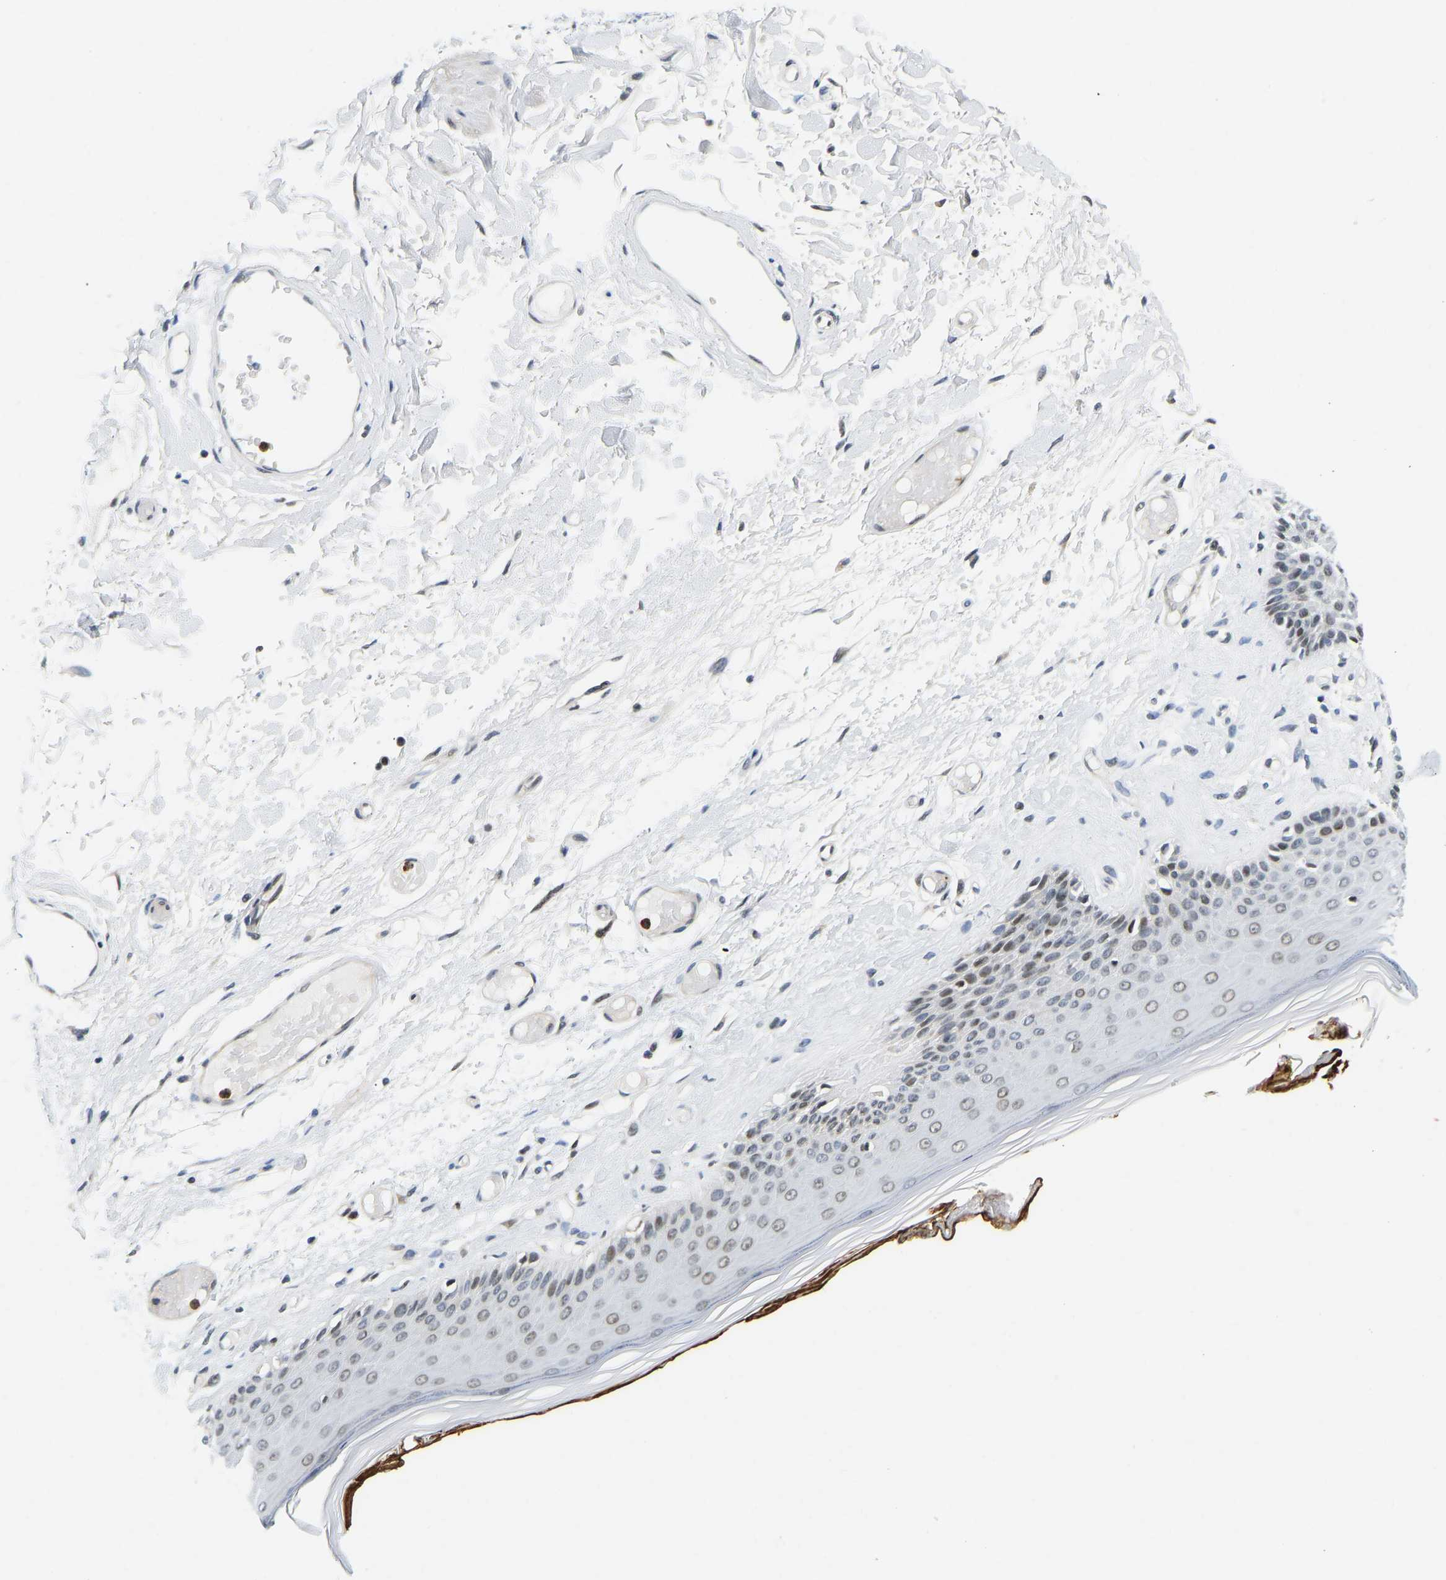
{"staining": {"intensity": "moderate", "quantity": "<25%", "location": "cytoplasmic/membranous,nuclear"}, "tissue": "skin", "cell_type": "Epidermal cells", "image_type": "normal", "snomed": [{"axis": "morphology", "description": "Normal tissue, NOS"}, {"axis": "topography", "description": "Vulva"}], "caption": "Normal skin exhibits moderate cytoplasmic/membranous,nuclear positivity in about <25% of epidermal cells (DAB (3,3'-diaminobenzidine) IHC, brown staining for protein, blue staining for nuclei)..", "gene": "HDAC5", "patient": {"sex": "female", "age": 73}}